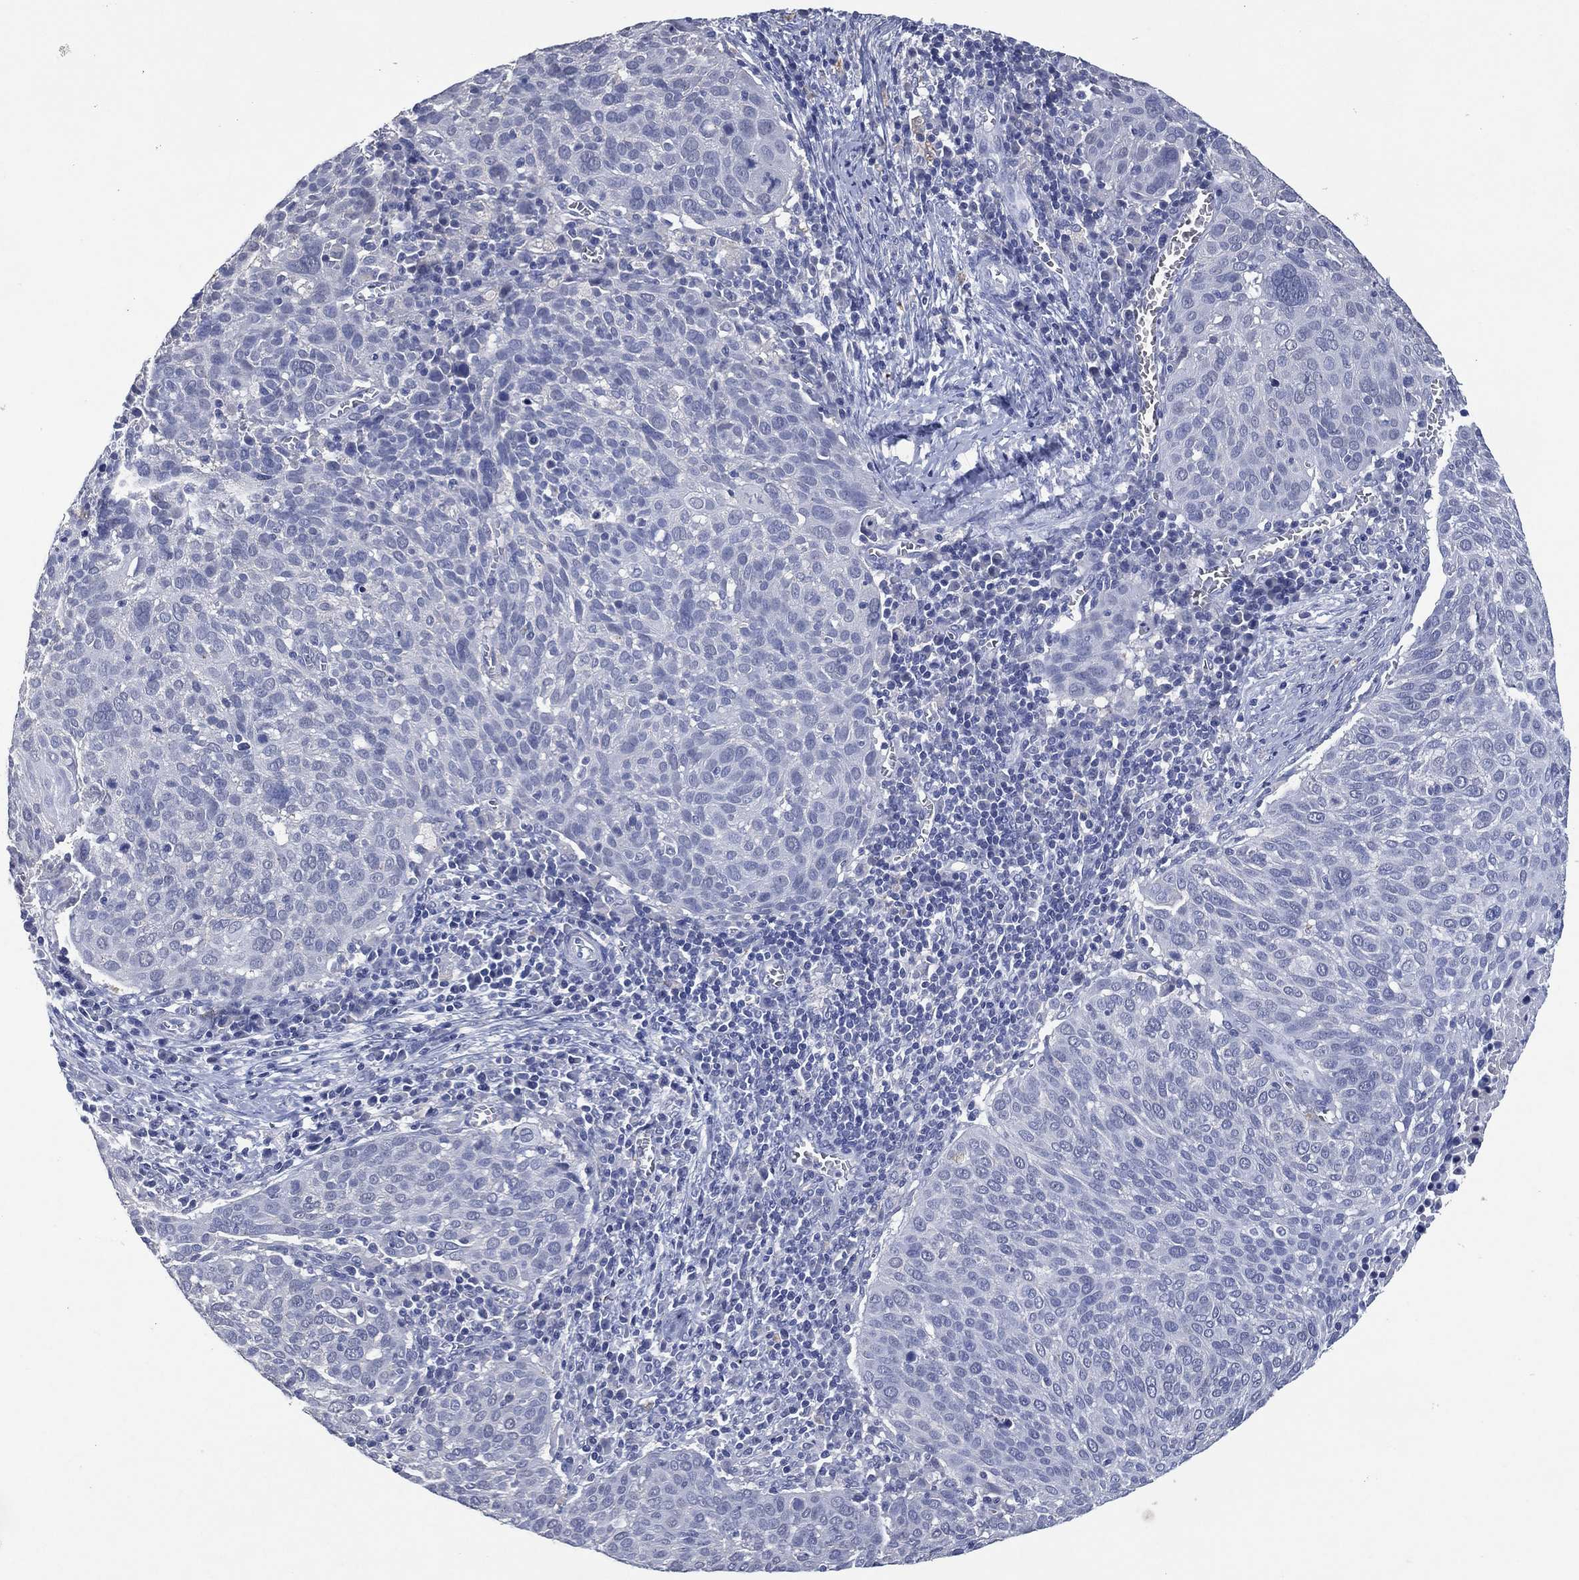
{"staining": {"intensity": "negative", "quantity": "none", "location": "none"}, "tissue": "cervical cancer", "cell_type": "Tumor cells", "image_type": "cancer", "snomed": [{"axis": "morphology", "description": "Squamous cell carcinoma, NOS"}, {"axis": "topography", "description": "Cervix"}], "caption": "An immunohistochemistry histopathology image of squamous cell carcinoma (cervical) is shown. There is no staining in tumor cells of squamous cell carcinoma (cervical).", "gene": "FSCN2", "patient": {"sex": "female", "age": 39}}